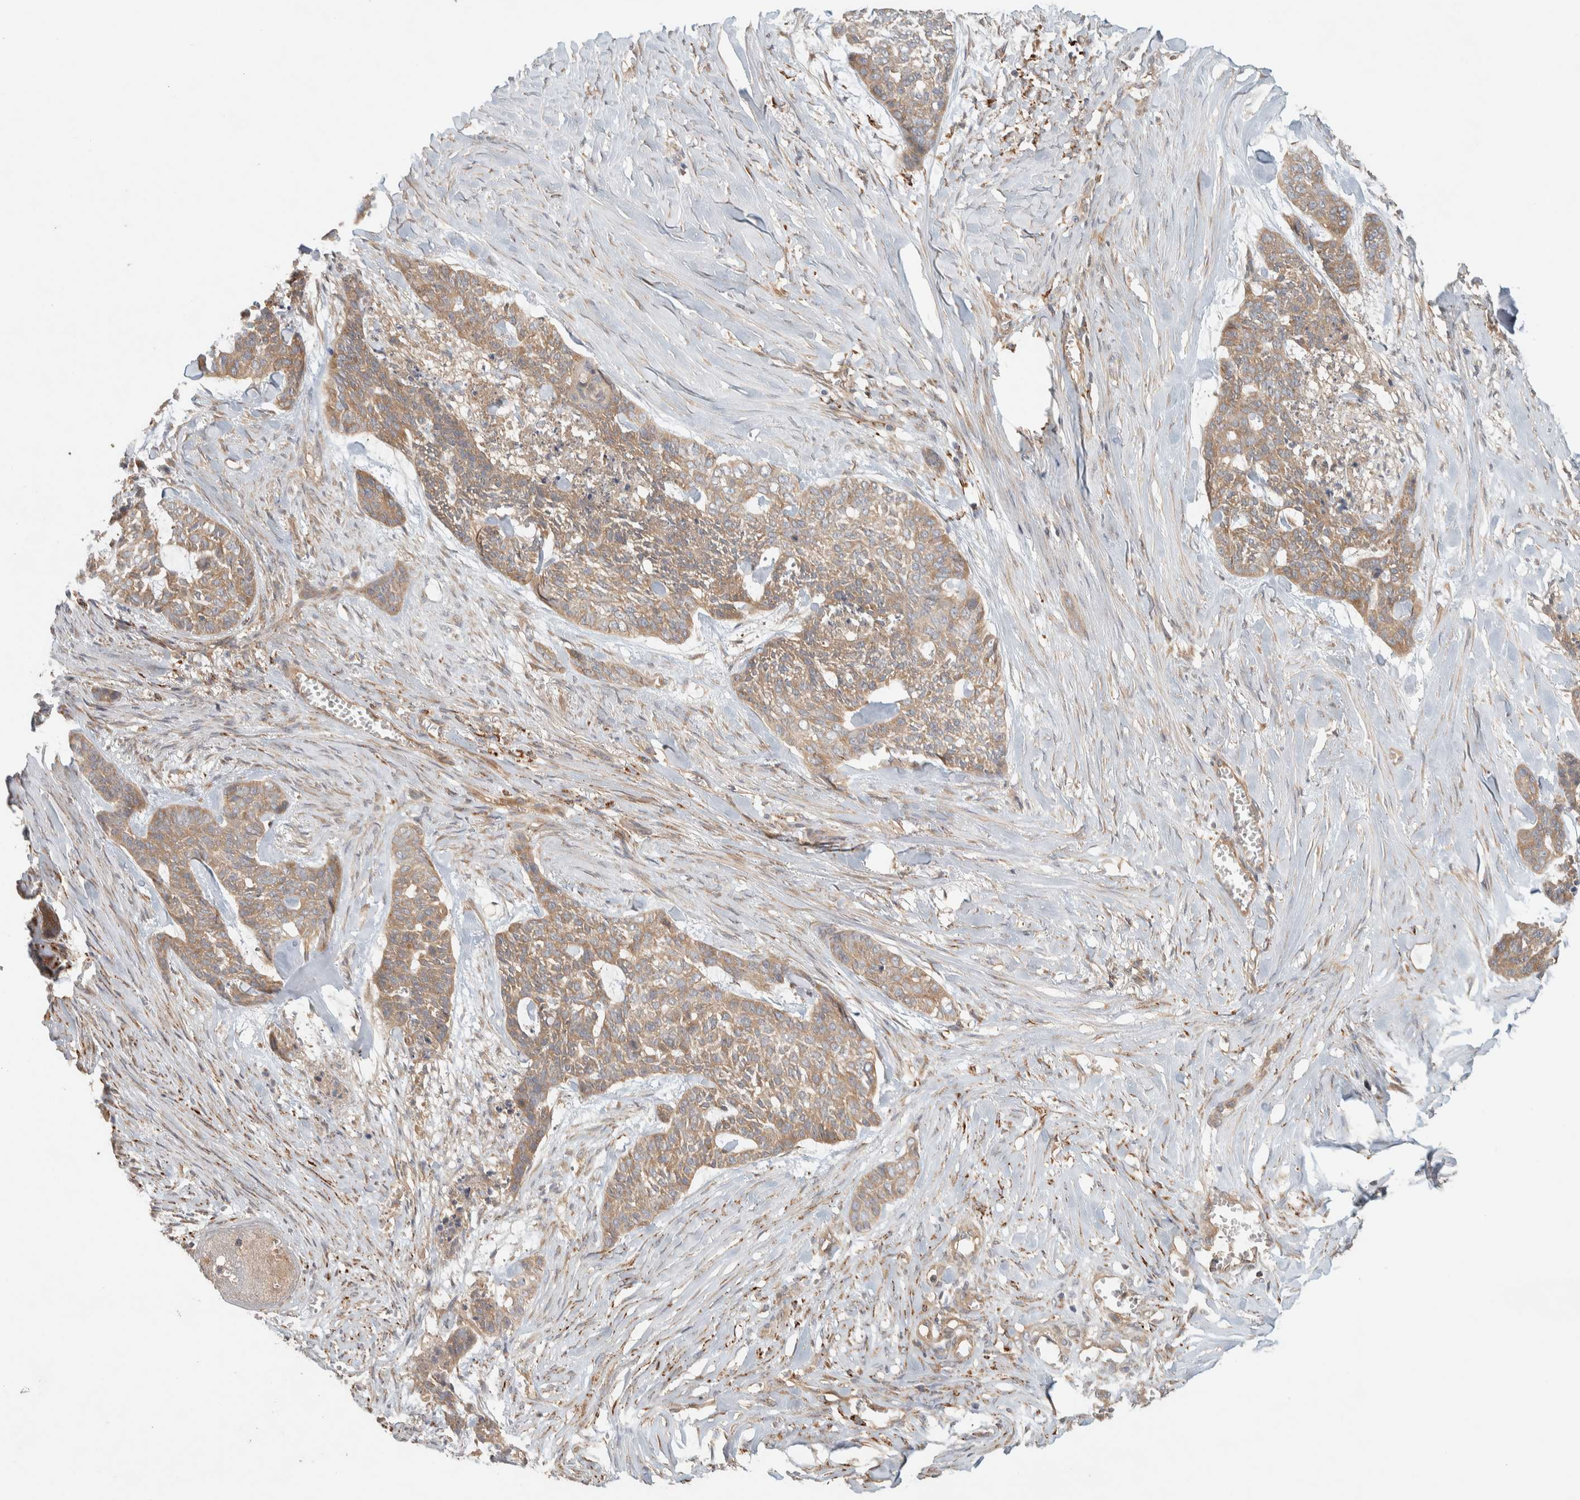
{"staining": {"intensity": "moderate", "quantity": ">75%", "location": "cytoplasmic/membranous"}, "tissue": "skin cancer", "cell_type": "Tumor cells", "image_type": "cancer", "snomed": [{"axis": "morphology", "description": "Basal cell carcinoma"}, {"axis": "topography", "description": "Skin"}], "caption": "Protein expression analysis of human skin cancer (basal cell carcinoma) reveals moderate cytoplasmic/membranous expression in approximately >75% of tumor cells. (DAB = brown stain, brightfield microscopy at high magnification).", "gene": "FAM167A", "patient": {"sex": "female", "age": 64}}